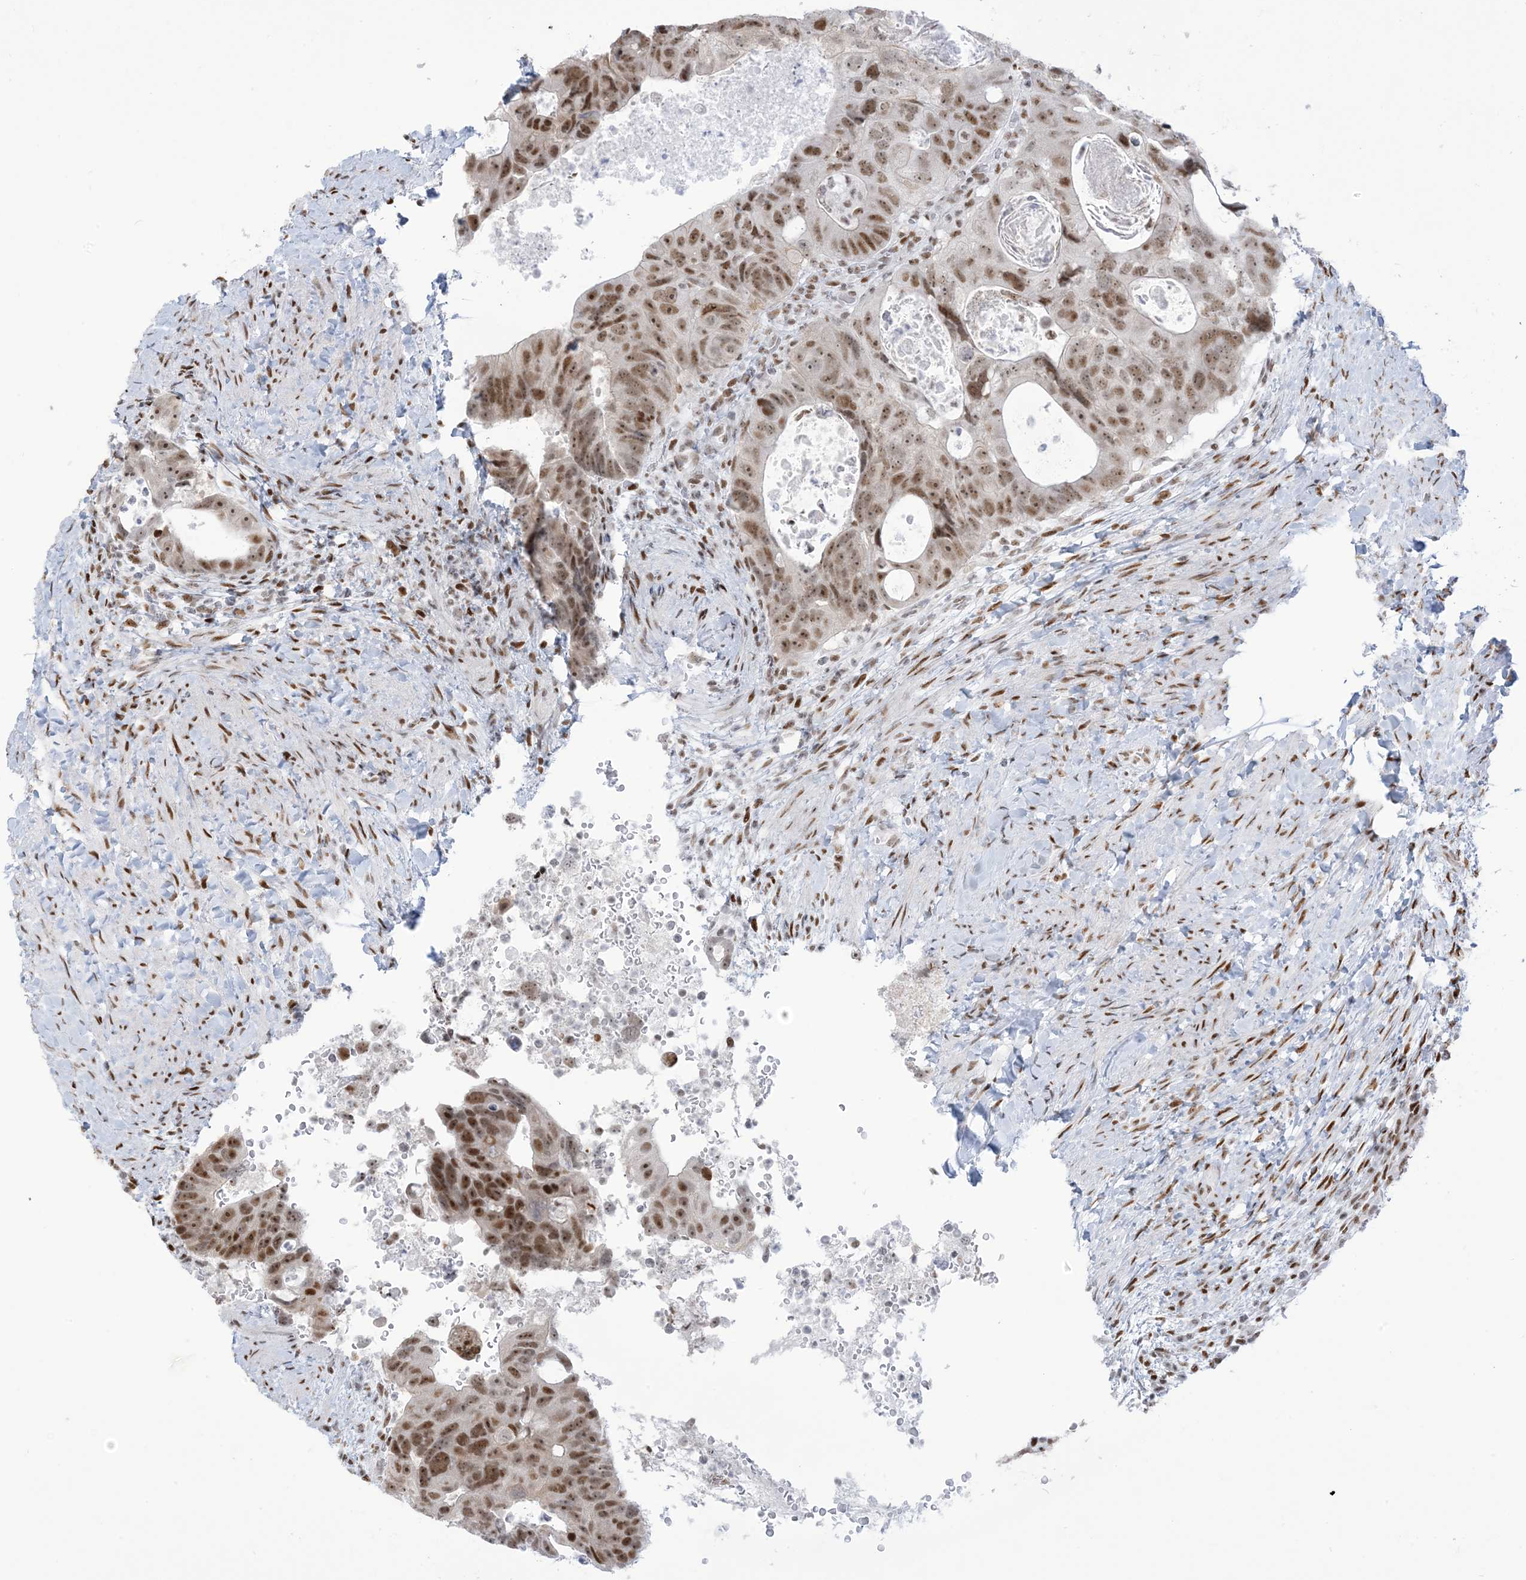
{"staining": {"intensity": "moderate", "quantity": ">75%", "location": "nuclear"}, "tissue": "colorectal cancer", "cell_type": "Tumor cells", "image_type": "cancer", "snomed": [{"axis": "morphology", "description": "Adenocarcinoma, NOS"}, {"axis": "topography", "description": "Rectum"}], "caption": "Moderate nuclear expression for a protein is appreciated in approximately >75% of tumor cells of colorectal cancer (adenocarcinoma) using immunohistochemistry.", "gene": "STAG1", "patient": {"sex": "male", "age": 59}}